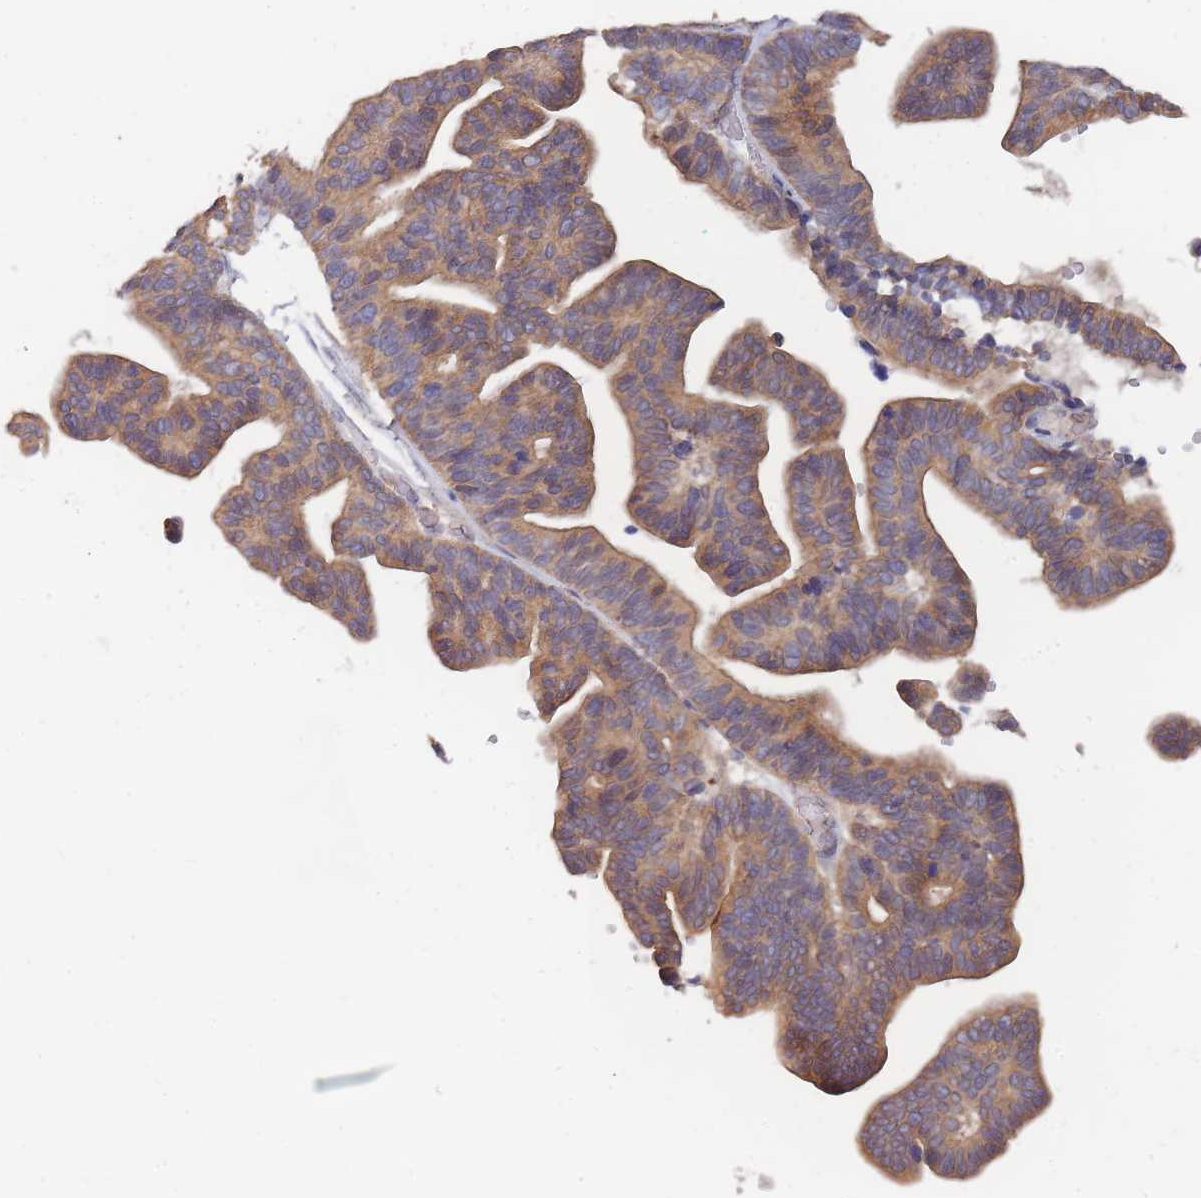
{"staining": {"intensity": "moderate", "quantity": ">75%", "location": "cytoplasmic/membranous"}, "tissue": "ovarian cancer", "cell_type": "Tumor cells", "image_type": "cancer", "snomed": [{"axis": "morphology", "description": "Cystadenocarcinoma, serous, NOS"}, {"axis": "topography", "description": "Ovary"}], "caption": "Human serous cystadenocarcinoma (ovarian) stained with a brown dye displays moderate cytoplasmic/membranous positive positivity in approximately >75% of tumor cells.", "gene": "SLC35F5", "patient": {"sex": "female", "age": 56}}